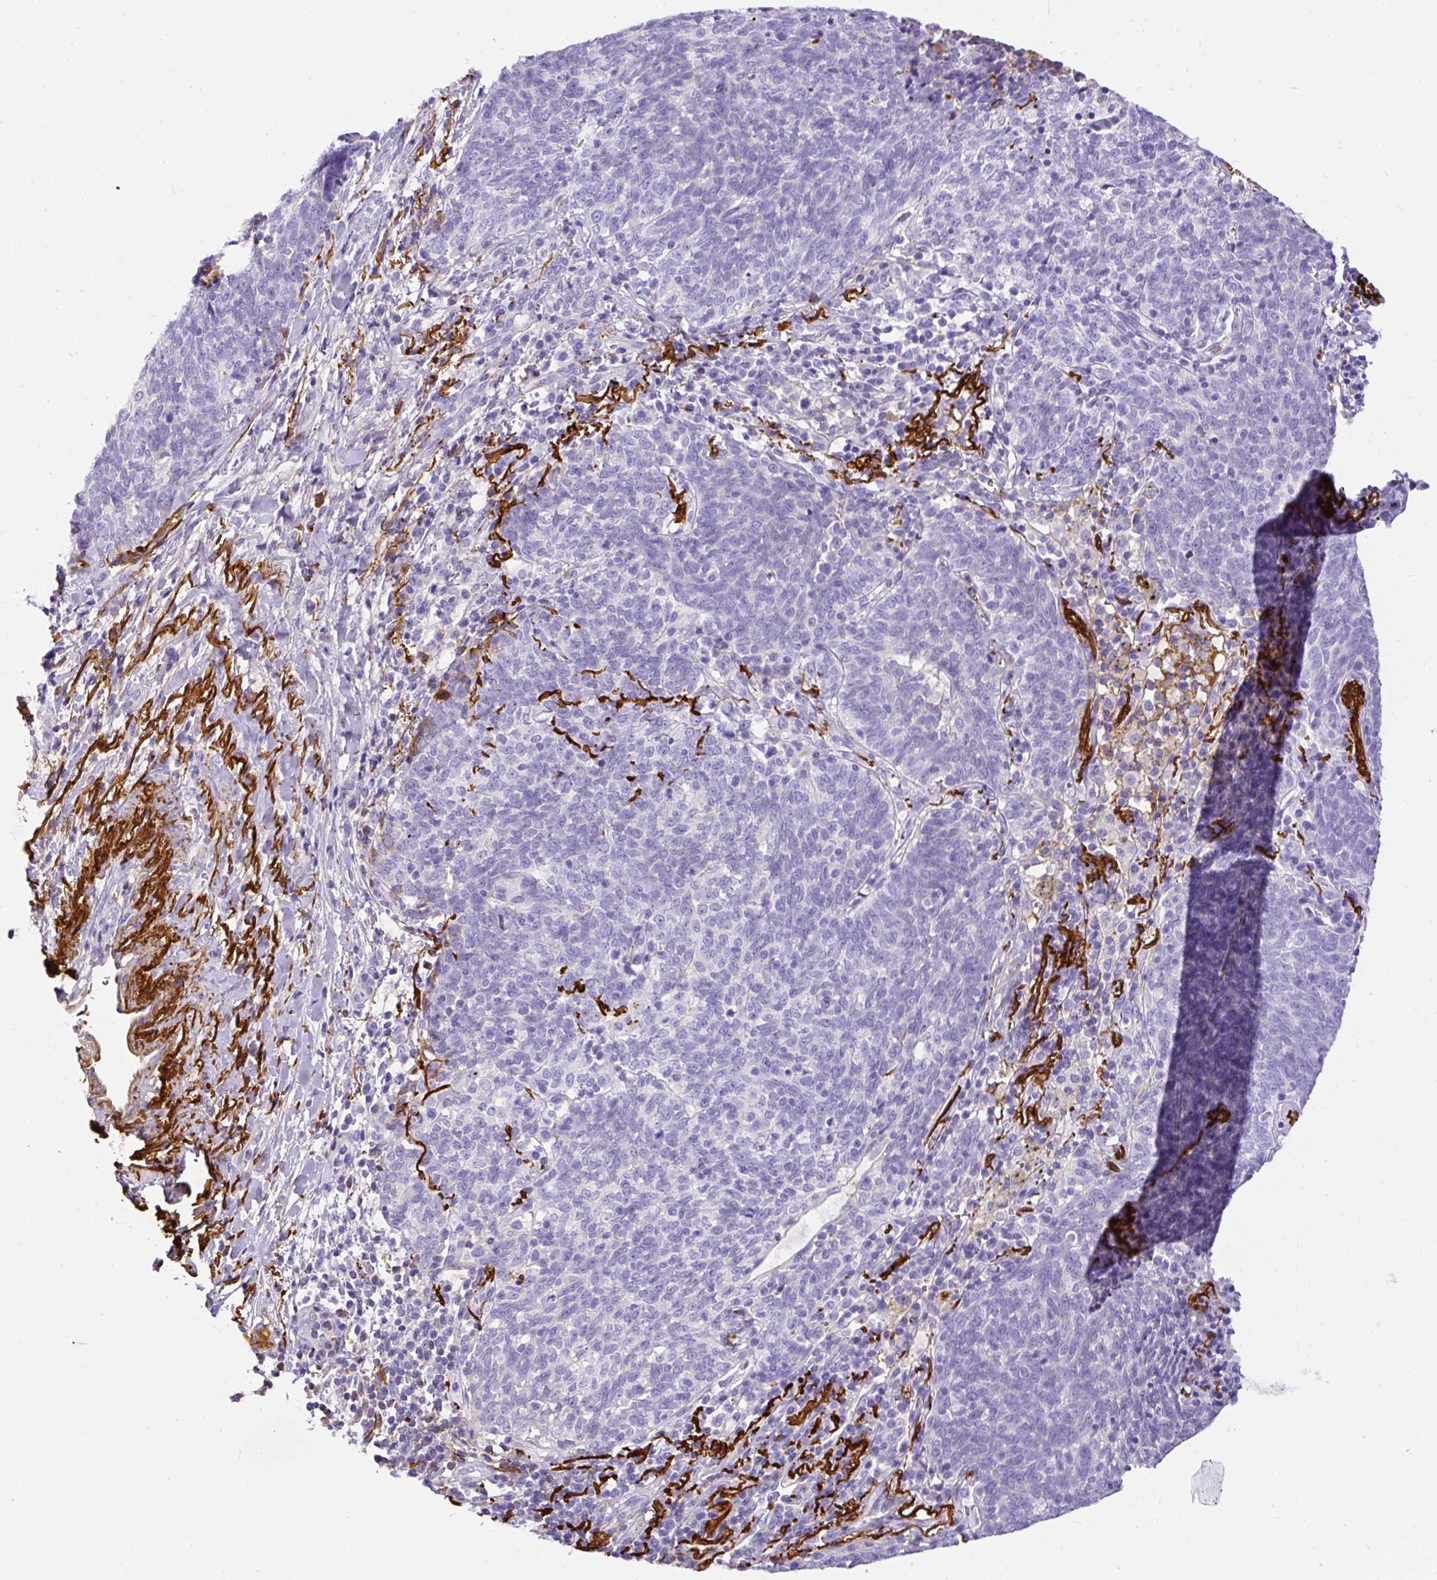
{"staining": {"intensity": "negative", "quantity": "none", "location": "none"}, "tissue": "lung cancer", "cell_type": "Tumor cells", "image_type": "cancer", "snomed": [{"axis": "morphology", "description": "Squamous cell carcinoma, NOS"}, {"axis": "topography", "description": "Lung"}], "caption": "Human lung squamous cell carcinoma stained for a protein using immunohistochemistry reveals no positivity in tumor cells.", "gene": "APCS", "patient": {"sex": "female", "age": 72}}